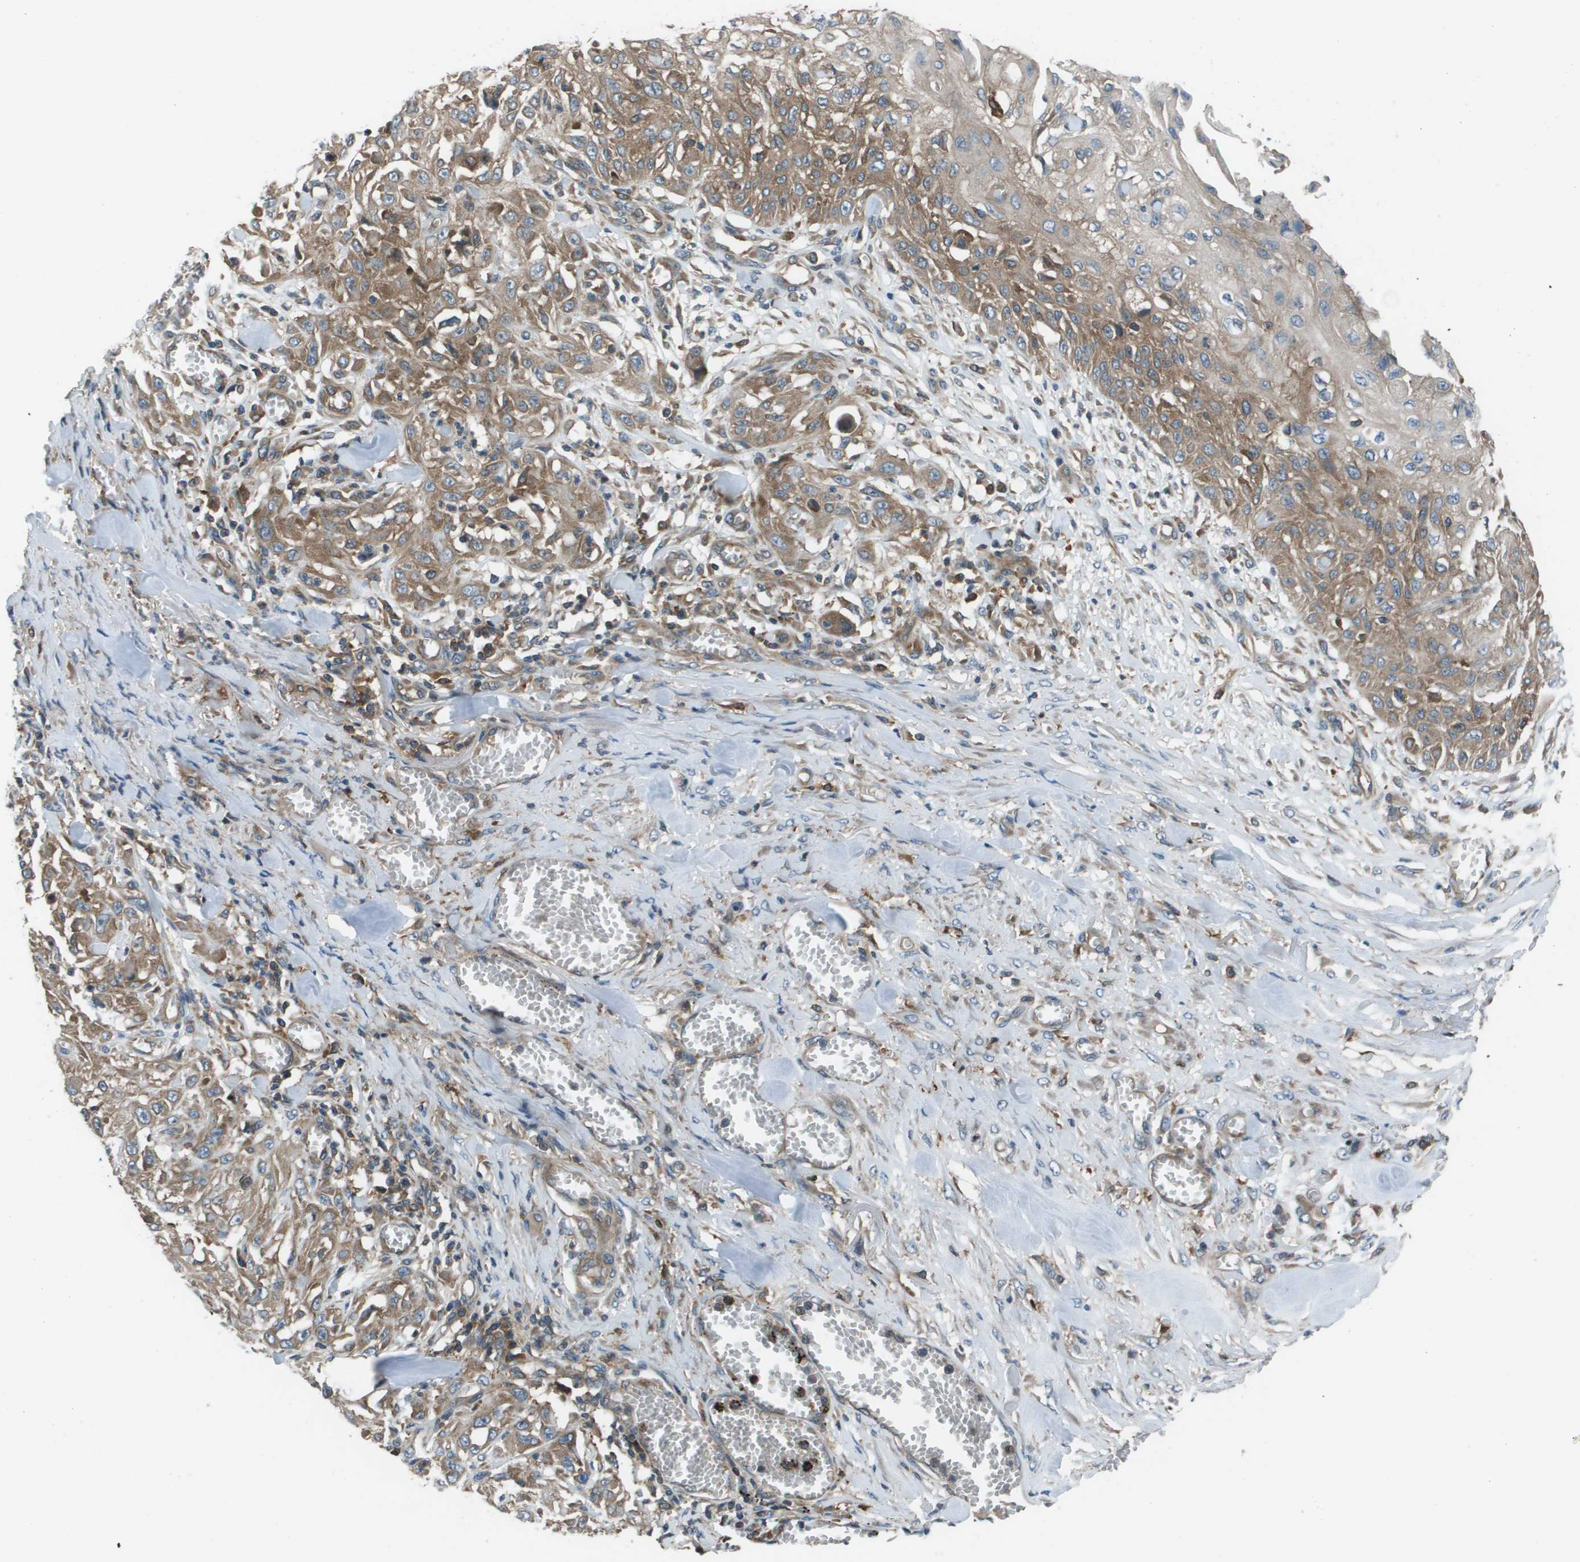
{"staining": {"intensity": "moderate", "quantity": ">75%", "location": "cytoplasmic/membranous"}, "tissue": "skin cancer", "cell_type": "Tumor cells", "image_type": "cancer", "snomed": [{"axis": "morphology", "description": "Squamous cell carcinoma, NOS"}, {"axis": "morphology", "description": "Squamous cell carcinoma, metastatic, NOS"}, {"axis": "topography", "description": "Skin"}, {"axis": "topography", "description": "Lymph node"}], "caption": "Tumor cells show medium levels of moderate cytoplasmic/membranous expression in approximately >75% of cells in human skin cancer (squamous cell carcinoma).", "gene": "EIF3B", "patient": {"sex": "male", "age": 75}}